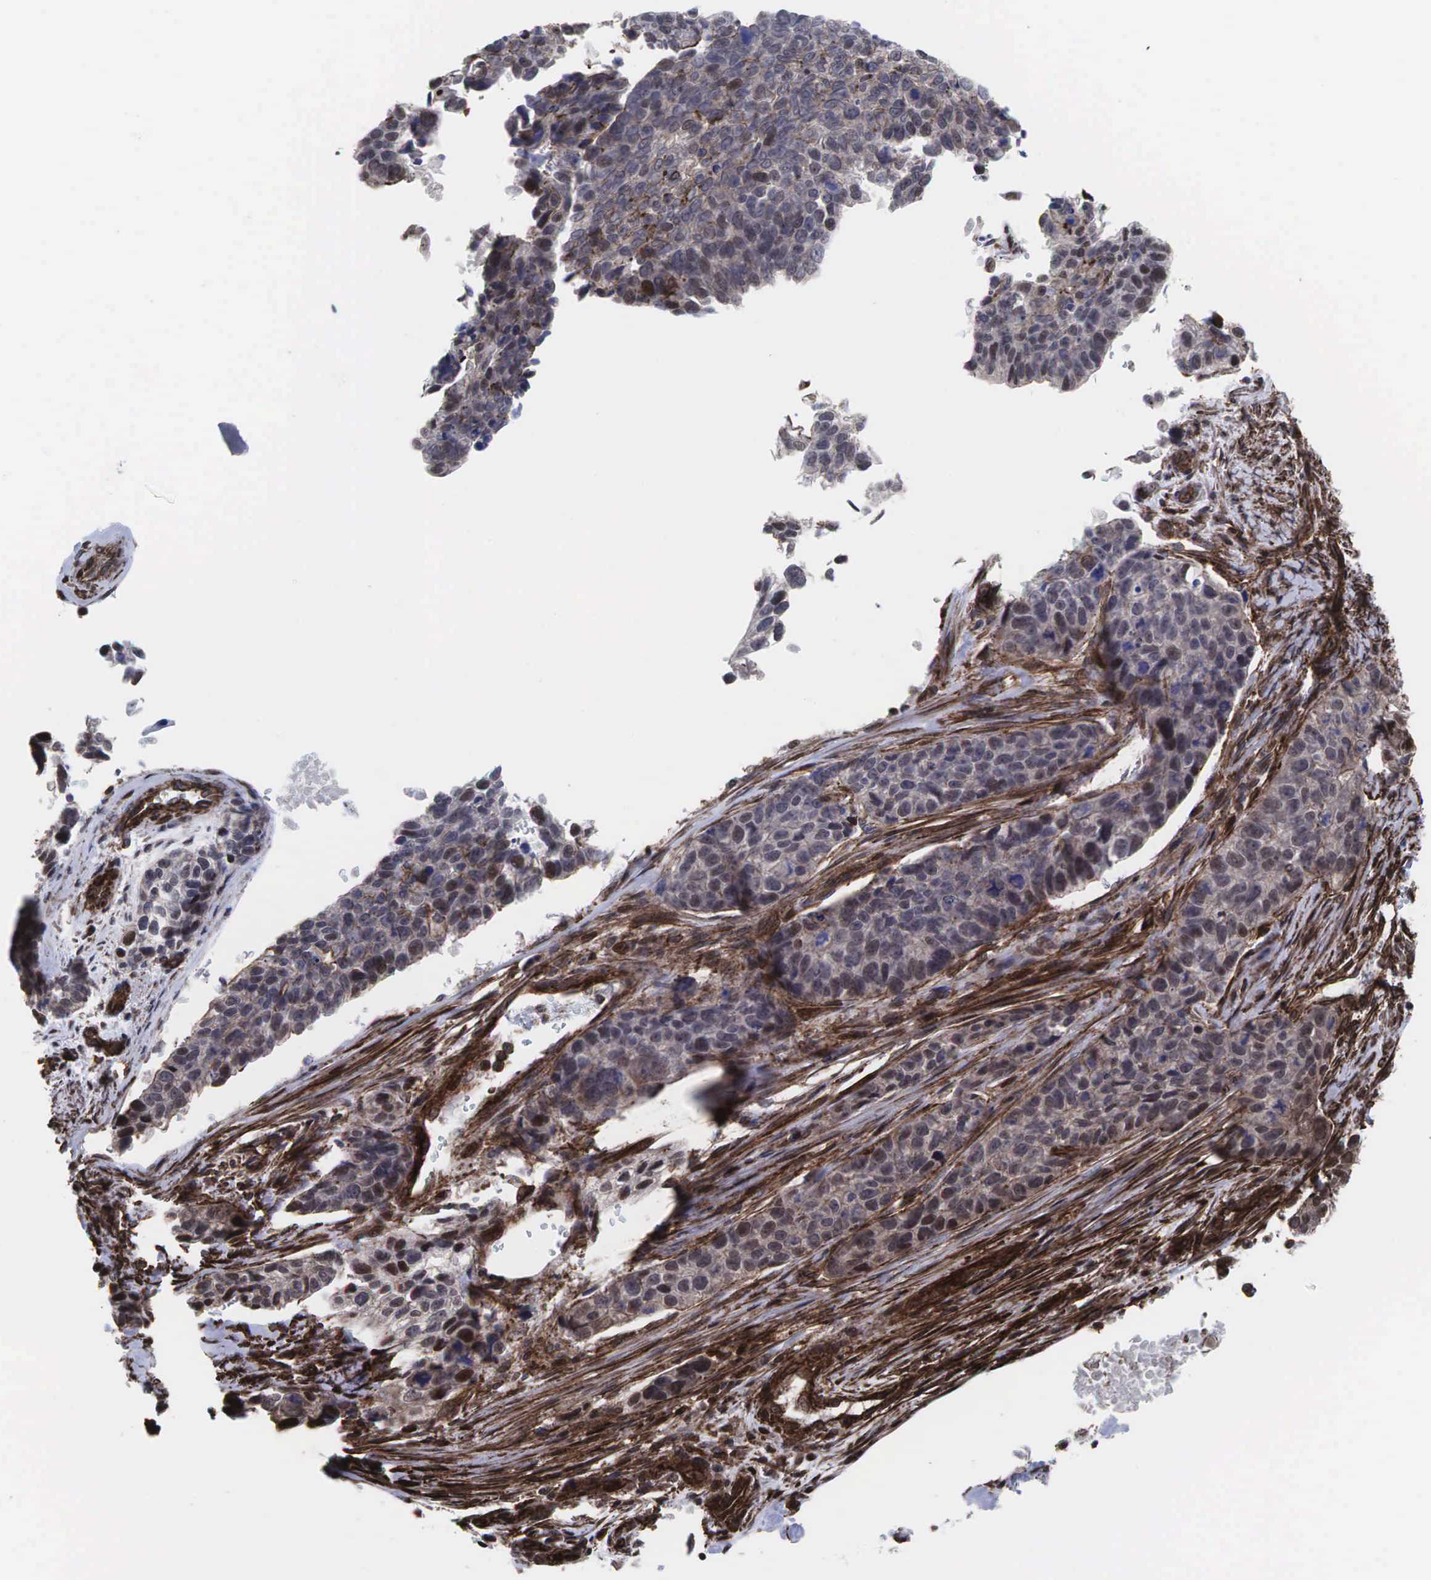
{"staining": {"intensity": "weak", "quantity": ">75%", "location": "cytoplasmic/membranous,nuclear"}, "tissue": "lung cancer", "cell_type": "Tumor cells", "image_type": "cancer", "snomed": [{"axis": "morphology", "description": "Squamous cell carcinoma, NOS"}, {"axis": "topography", "description": "Lymph node"}, {"axis": "topography", "description": "Lung"}], "caption": "Lung cancer (squamous cell carcinoma) stained with DAB (3,3'-diaminobenzidine) IHC exhibits low levels of weak cytoplasmic/membranous and nuclear staining in approximately >75% of tumor cells.", "gene": "GPRASP1", "patient": {"sex": "male", "age": 74}}